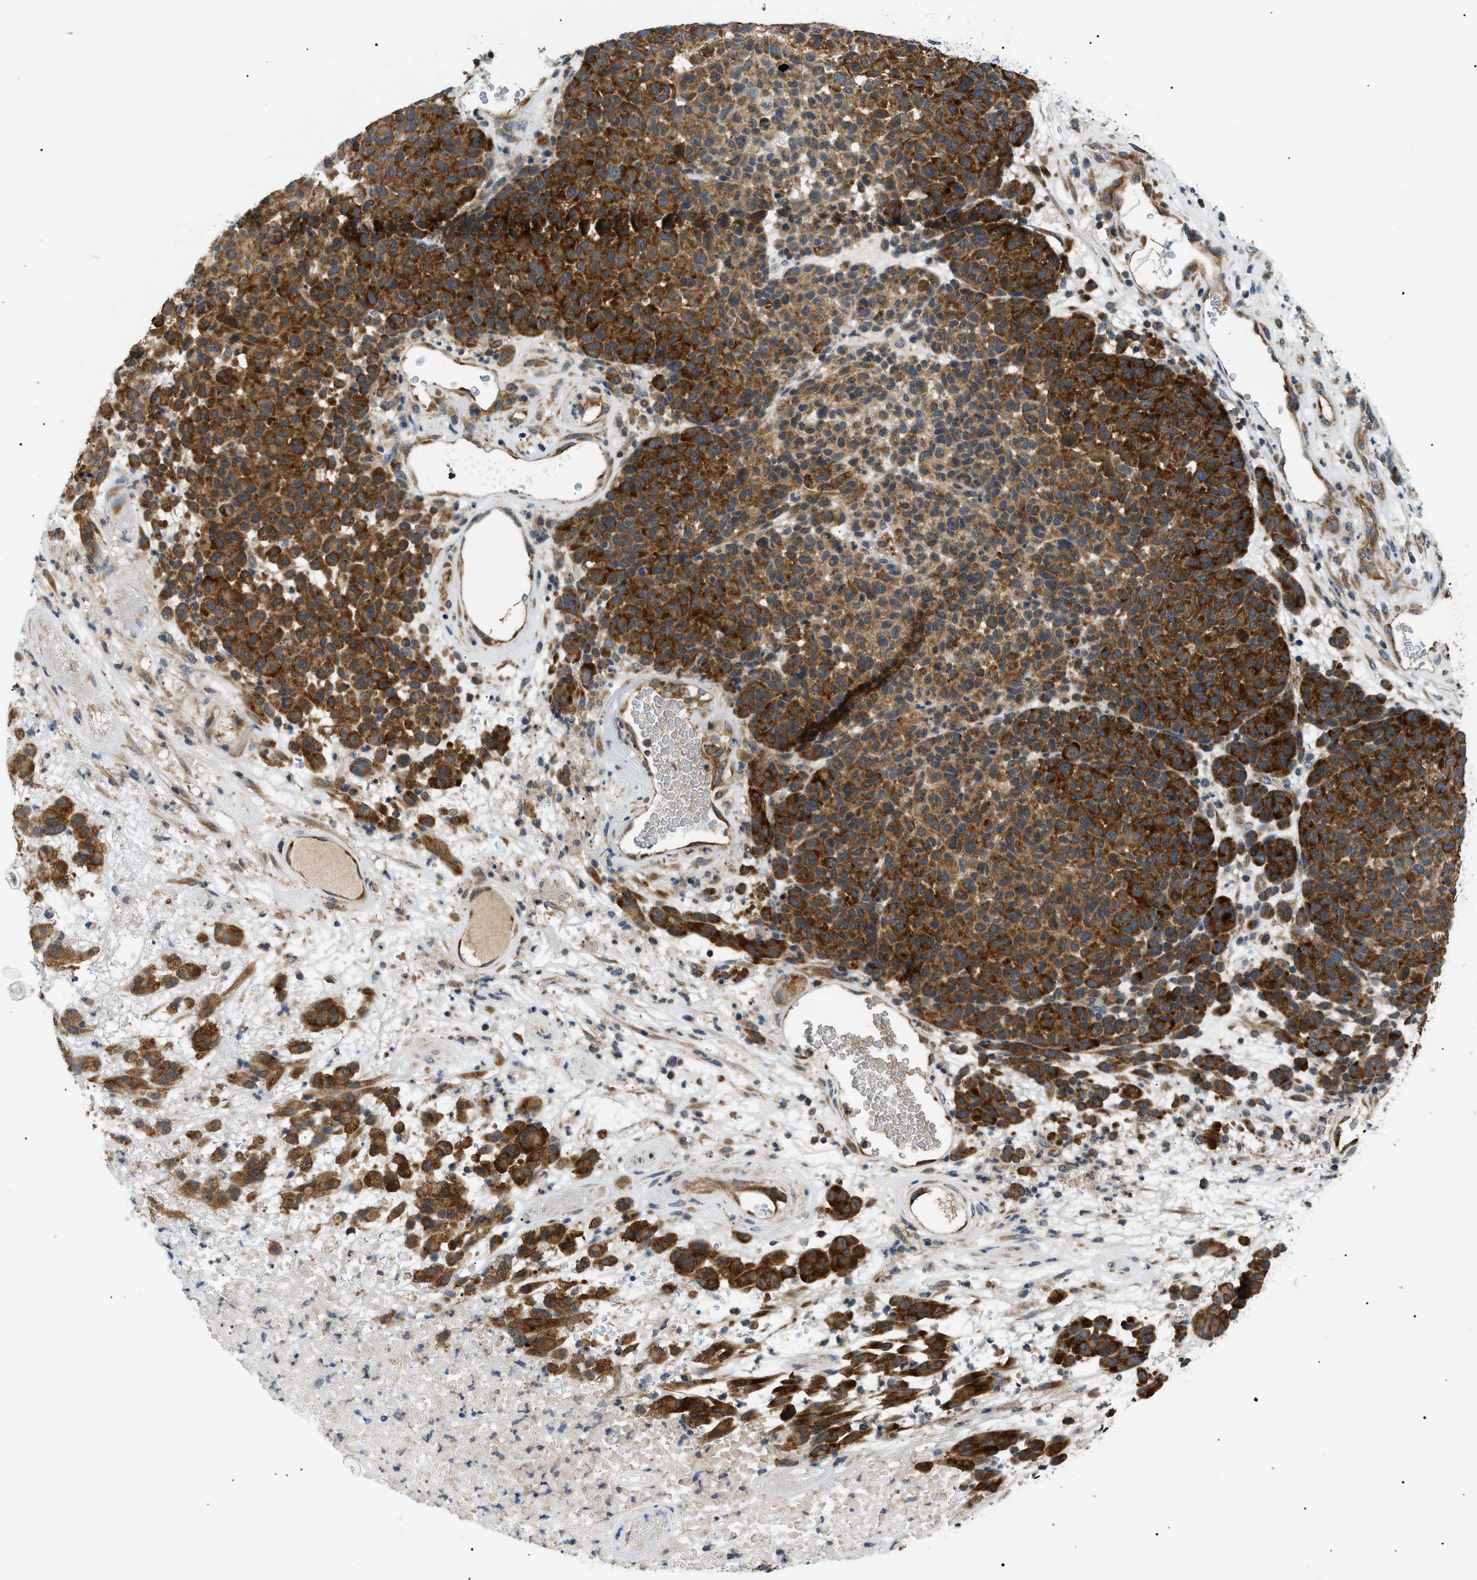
{"staining": {"intensity": "moderate", "quantity": ">75%", "location": "cytoplasmic/membranous"}, "tissue": "melanoma", "cell_type": "Tumor cells", "image_type": "cancer", "snomed": [{"axis": "morphology", "description": "Malignant melanoma, NOS"}, {"axis": "topography", "description": "Skin"}], "caption": "Immunohistochemistry of melanoma shows medium levels of moderate cytoplasmic/membranous expression in approximately >75% of tumor cells.", "gene": "SRPK1", "patient": {"sex": "male", "age": 59}}